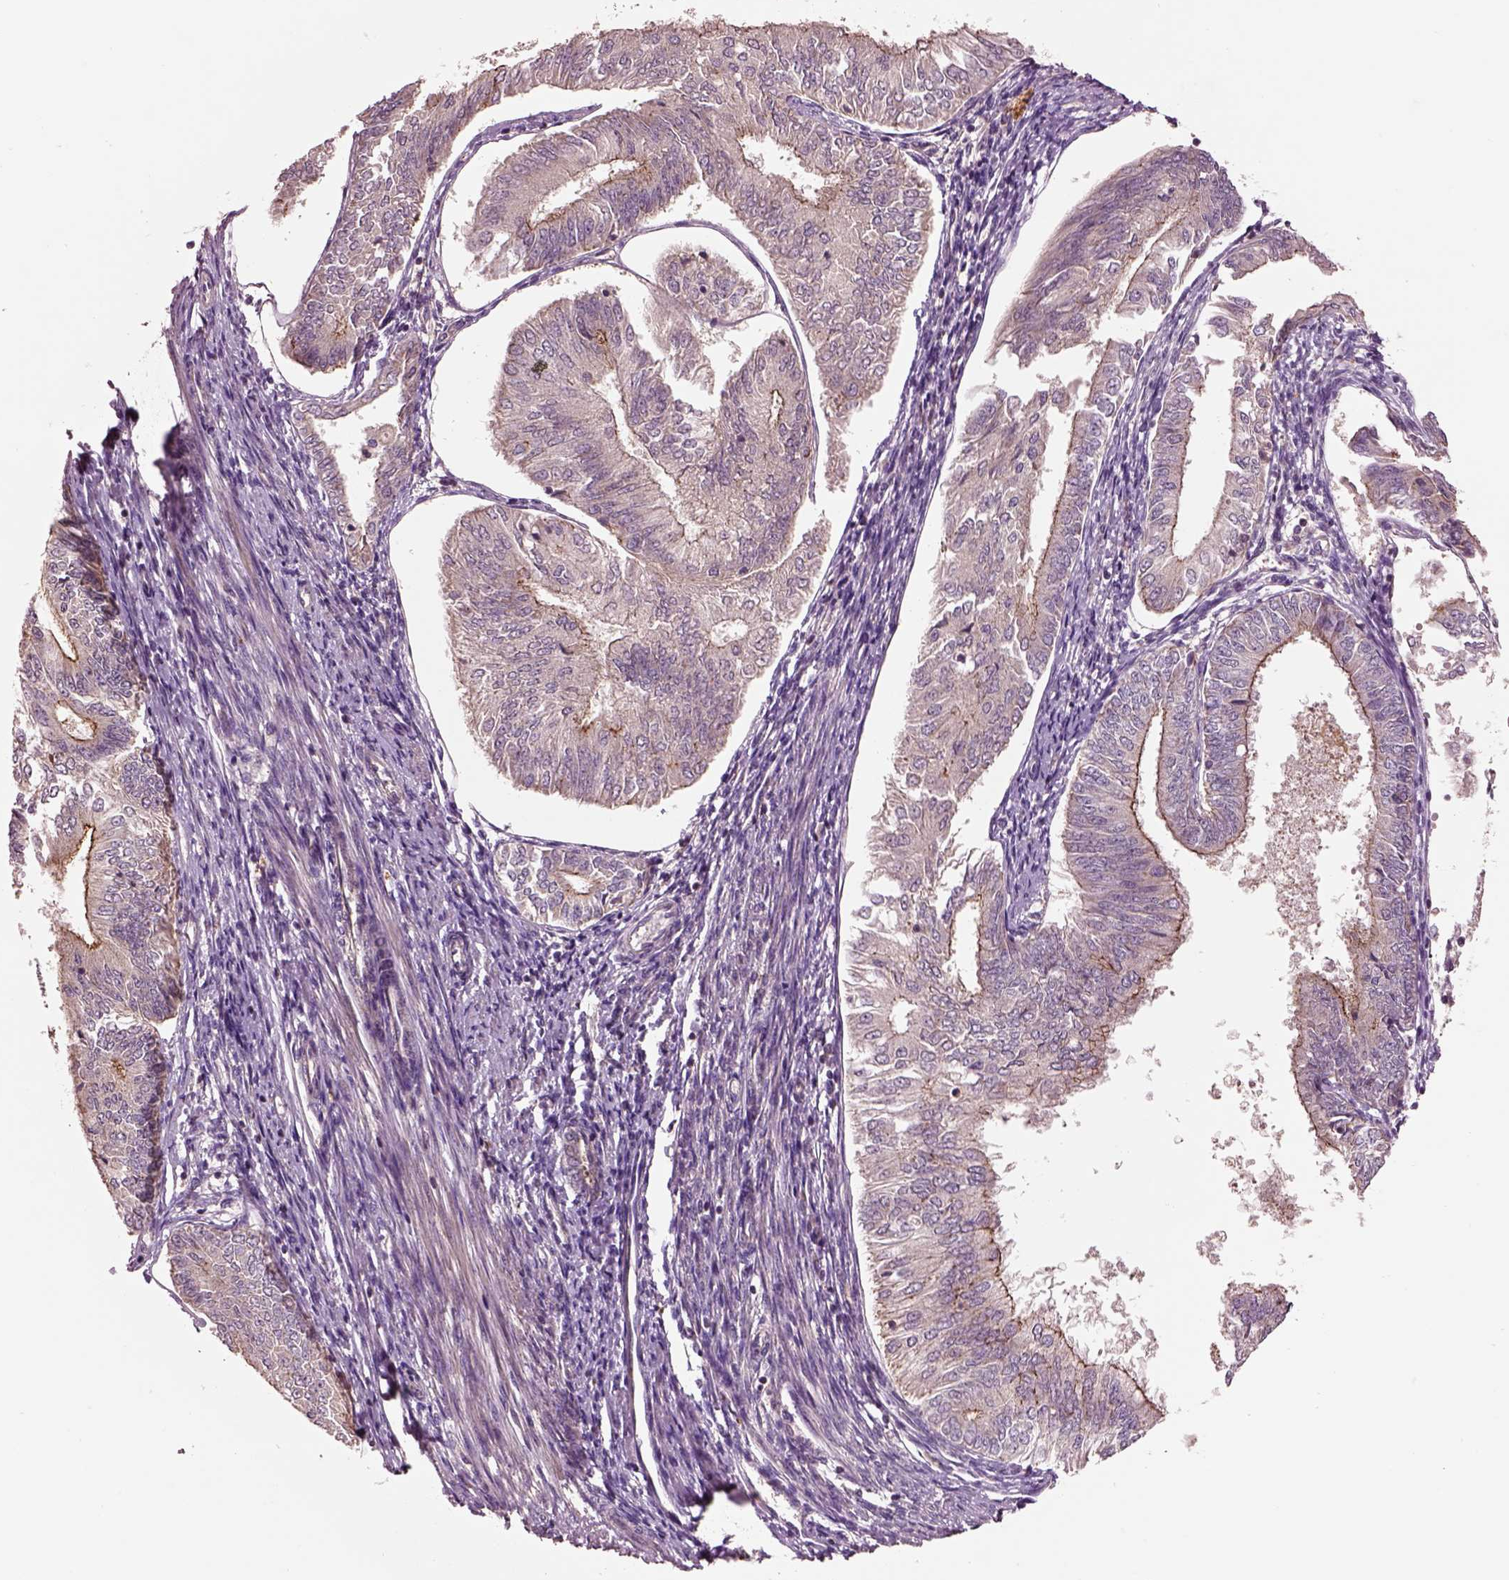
{"staining": {"intensity": "moderate", "quantity": ">75%", "location": "cytoplasmic/membranous"}, "tissue": "endometrial cancer", "cell_type": "Tumor cells", "image_type": "cancer", "snomed": [{"axis": "morphology", "description": "Adenocarcinoma, NOS"}, {"axis": "topography", "description": "Endometrium"}], "caption": "This micrograph reveals immunohistochemistry staining of human adenocarcinoma (endometrial), with medium moderate cytoplasmic/membranous staining in about >75% of tumor cells.", "gene": "MTHFS", "patient": {"sex": "female", "age": 58}}